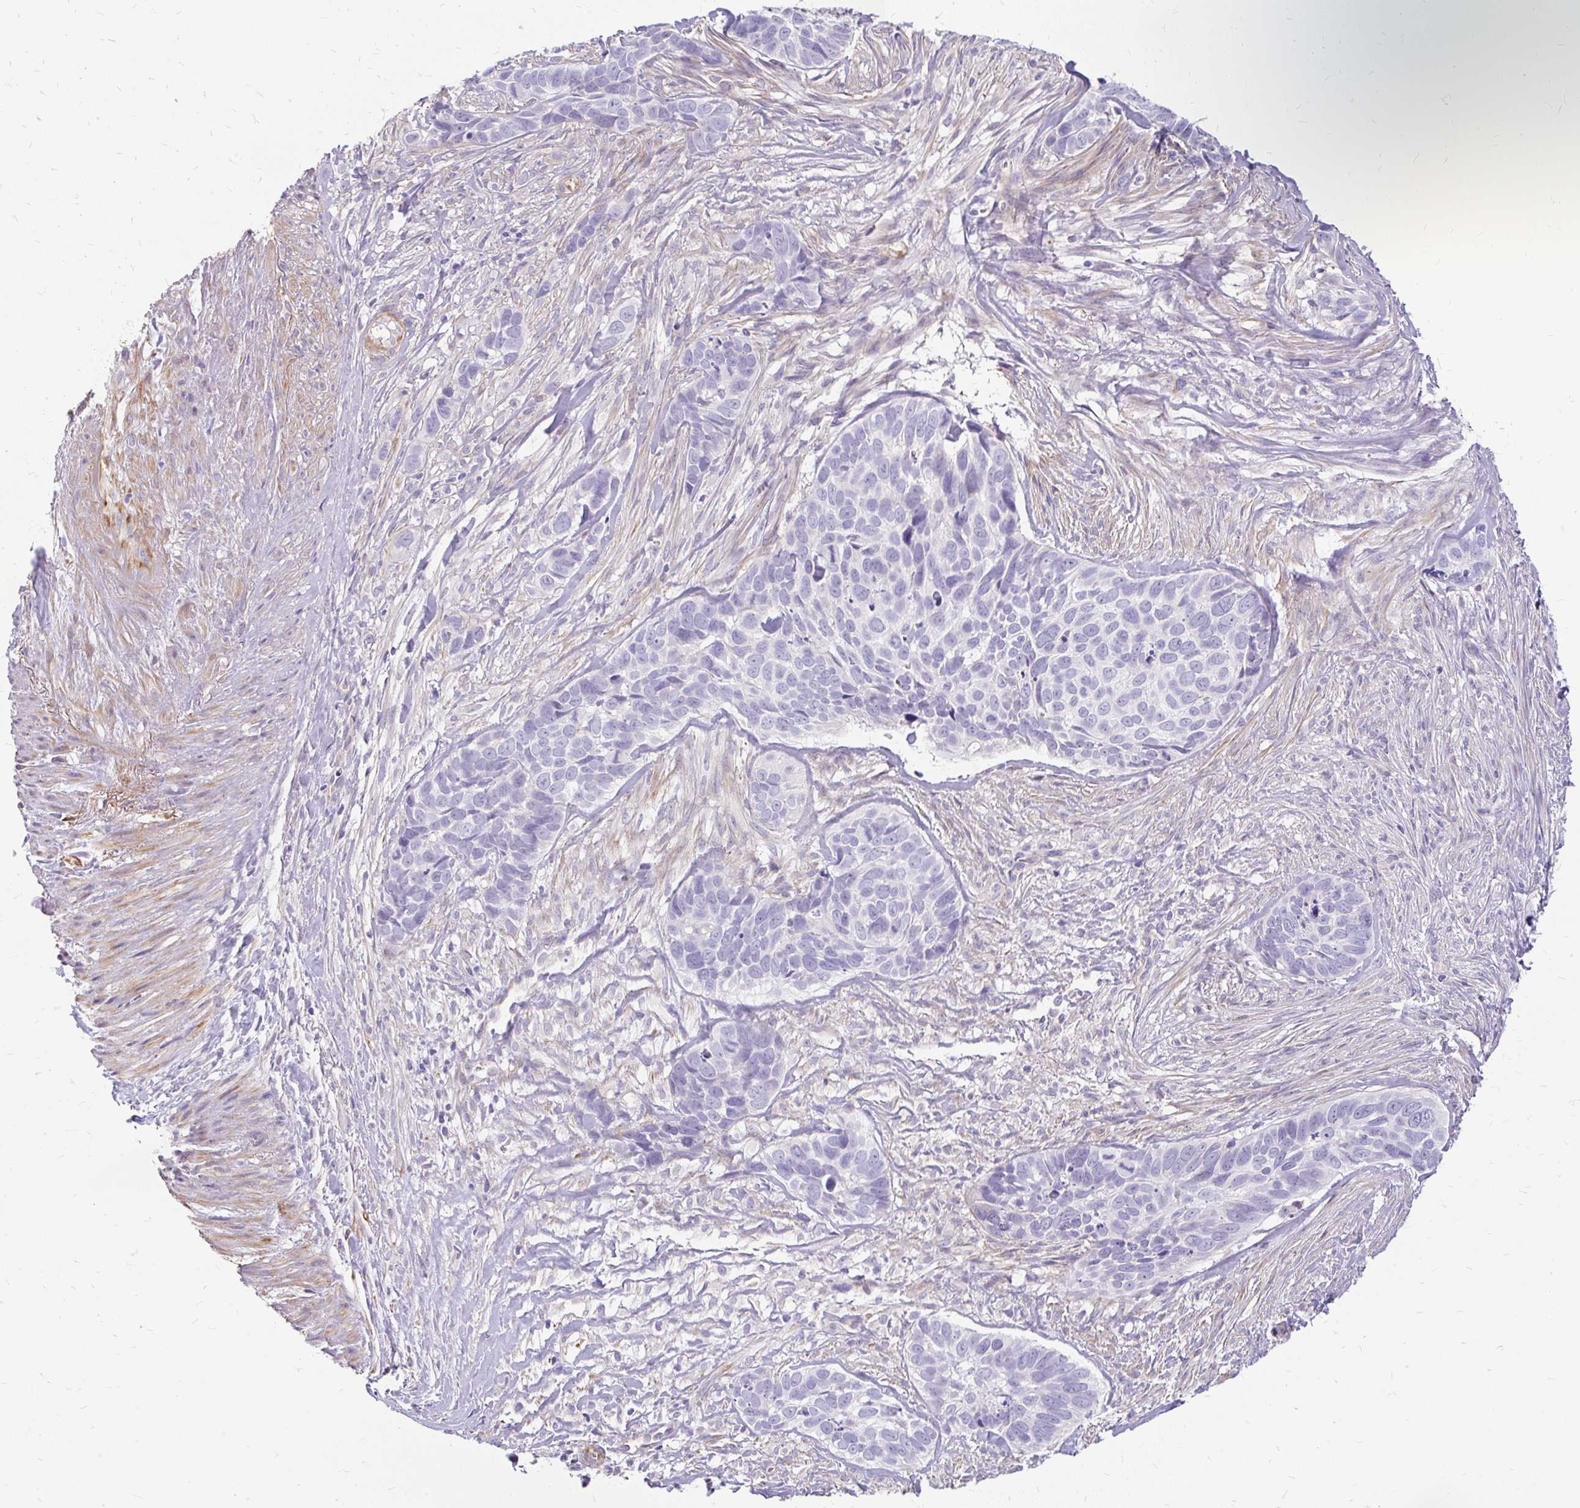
{"staining": {"intensity": "negative", "quantity": "none", "location": "none"}, "tissue": "skin cancer", "cell_type": "Tumor cells", "image_type": "cancer", "snomed": [{"axis": "morphology", "description": "Basal cell carcinoma"}, {"axis": "topography", "description": "Skin"}], "caption": "This is a image of immunohistochemistry (IHC) staining of skin cancer, which shows no positivity in tumor cells.", "gene": "FAM83C", "patient": {"sex": "female", "age": 82}}